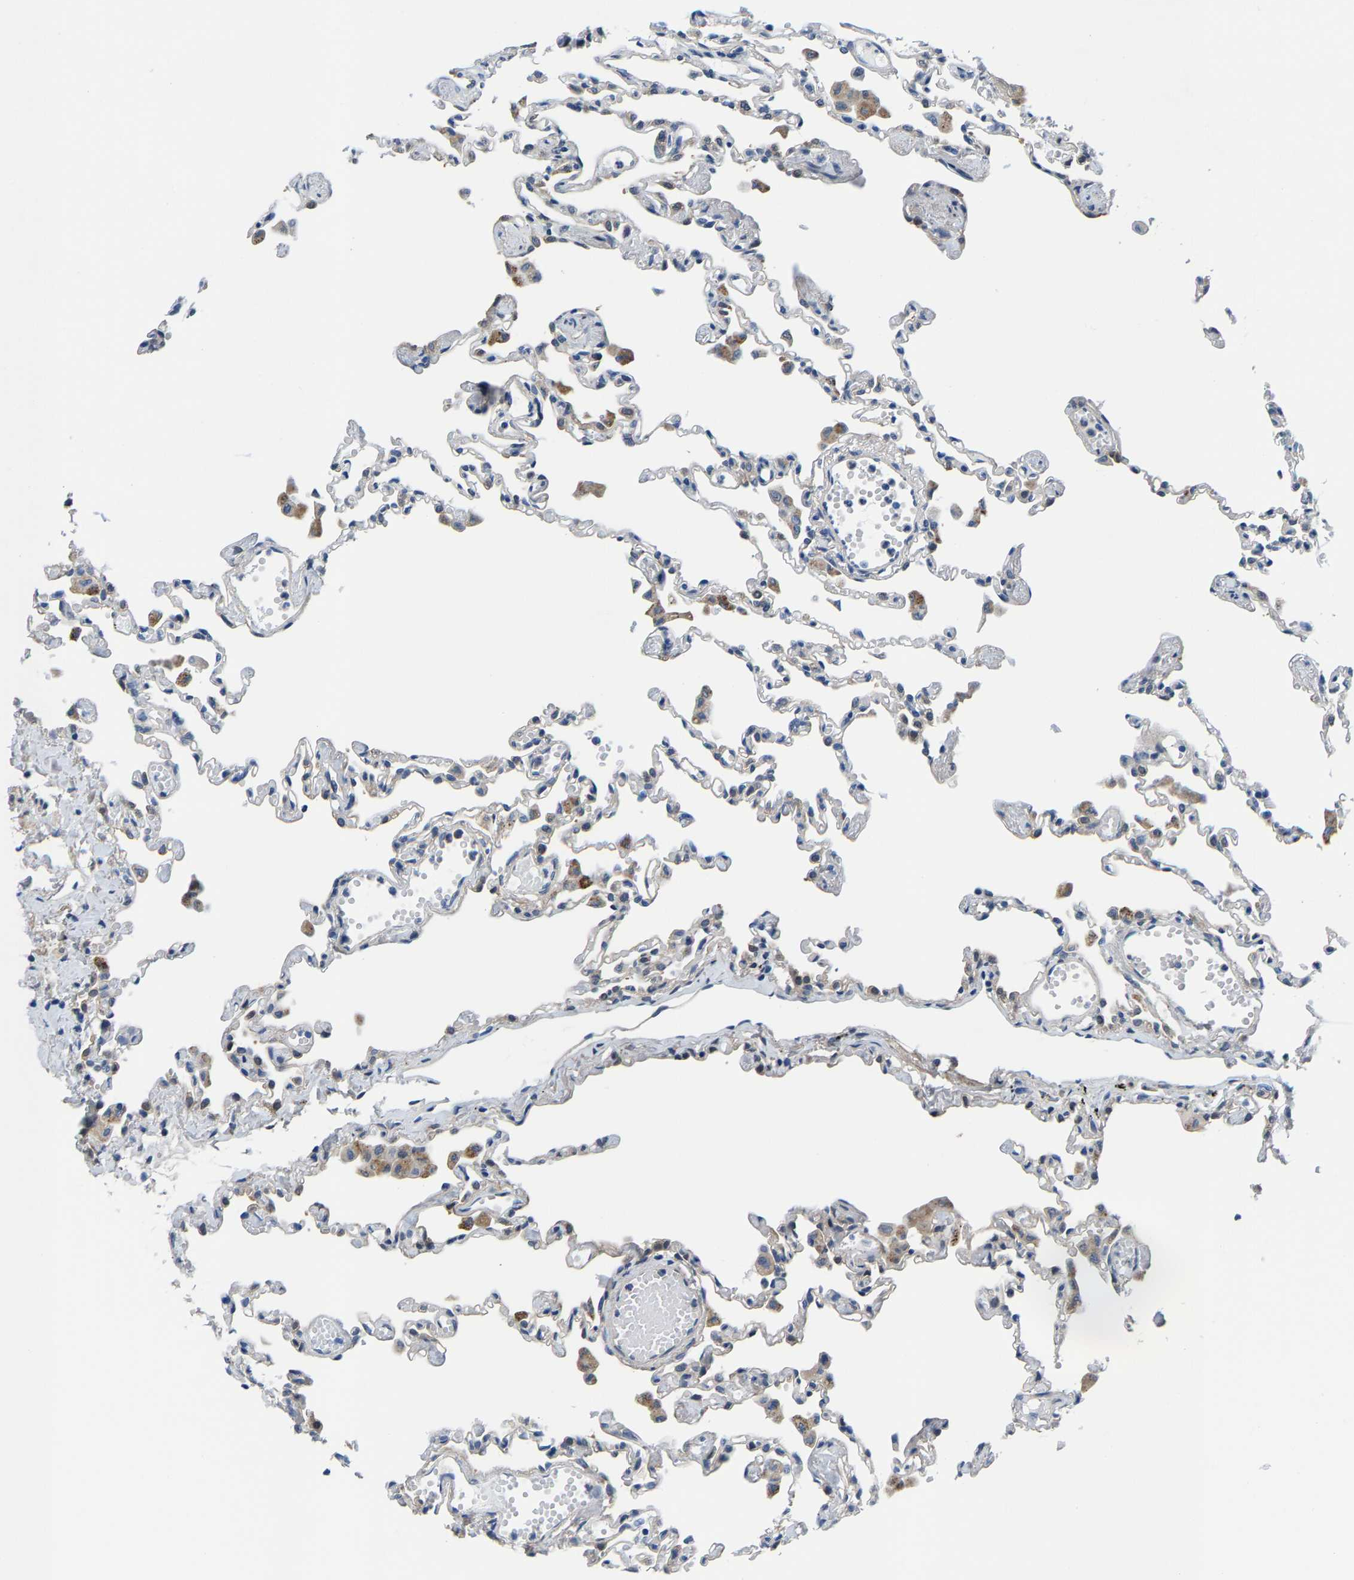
{"staining": {"intensity": "negative", "quantity": "none", "location": "none"}, "tissue": "lung", "cell_type": "Alveolar cells", "image_type": "normal", "snomed": [{"axis": "morphology", "description": "Normal tissue, NOS"}, {"axis": "topography", "description": "Bronchus"}, {"axis": "topography", "description": "Lung"}], "caption": "IHC of normal lung demonstrates no expression in alveolar cells. Nuclei are stained in blue.", "gene": "SSH3", "patient": {"sex": "female", "age": 49}}